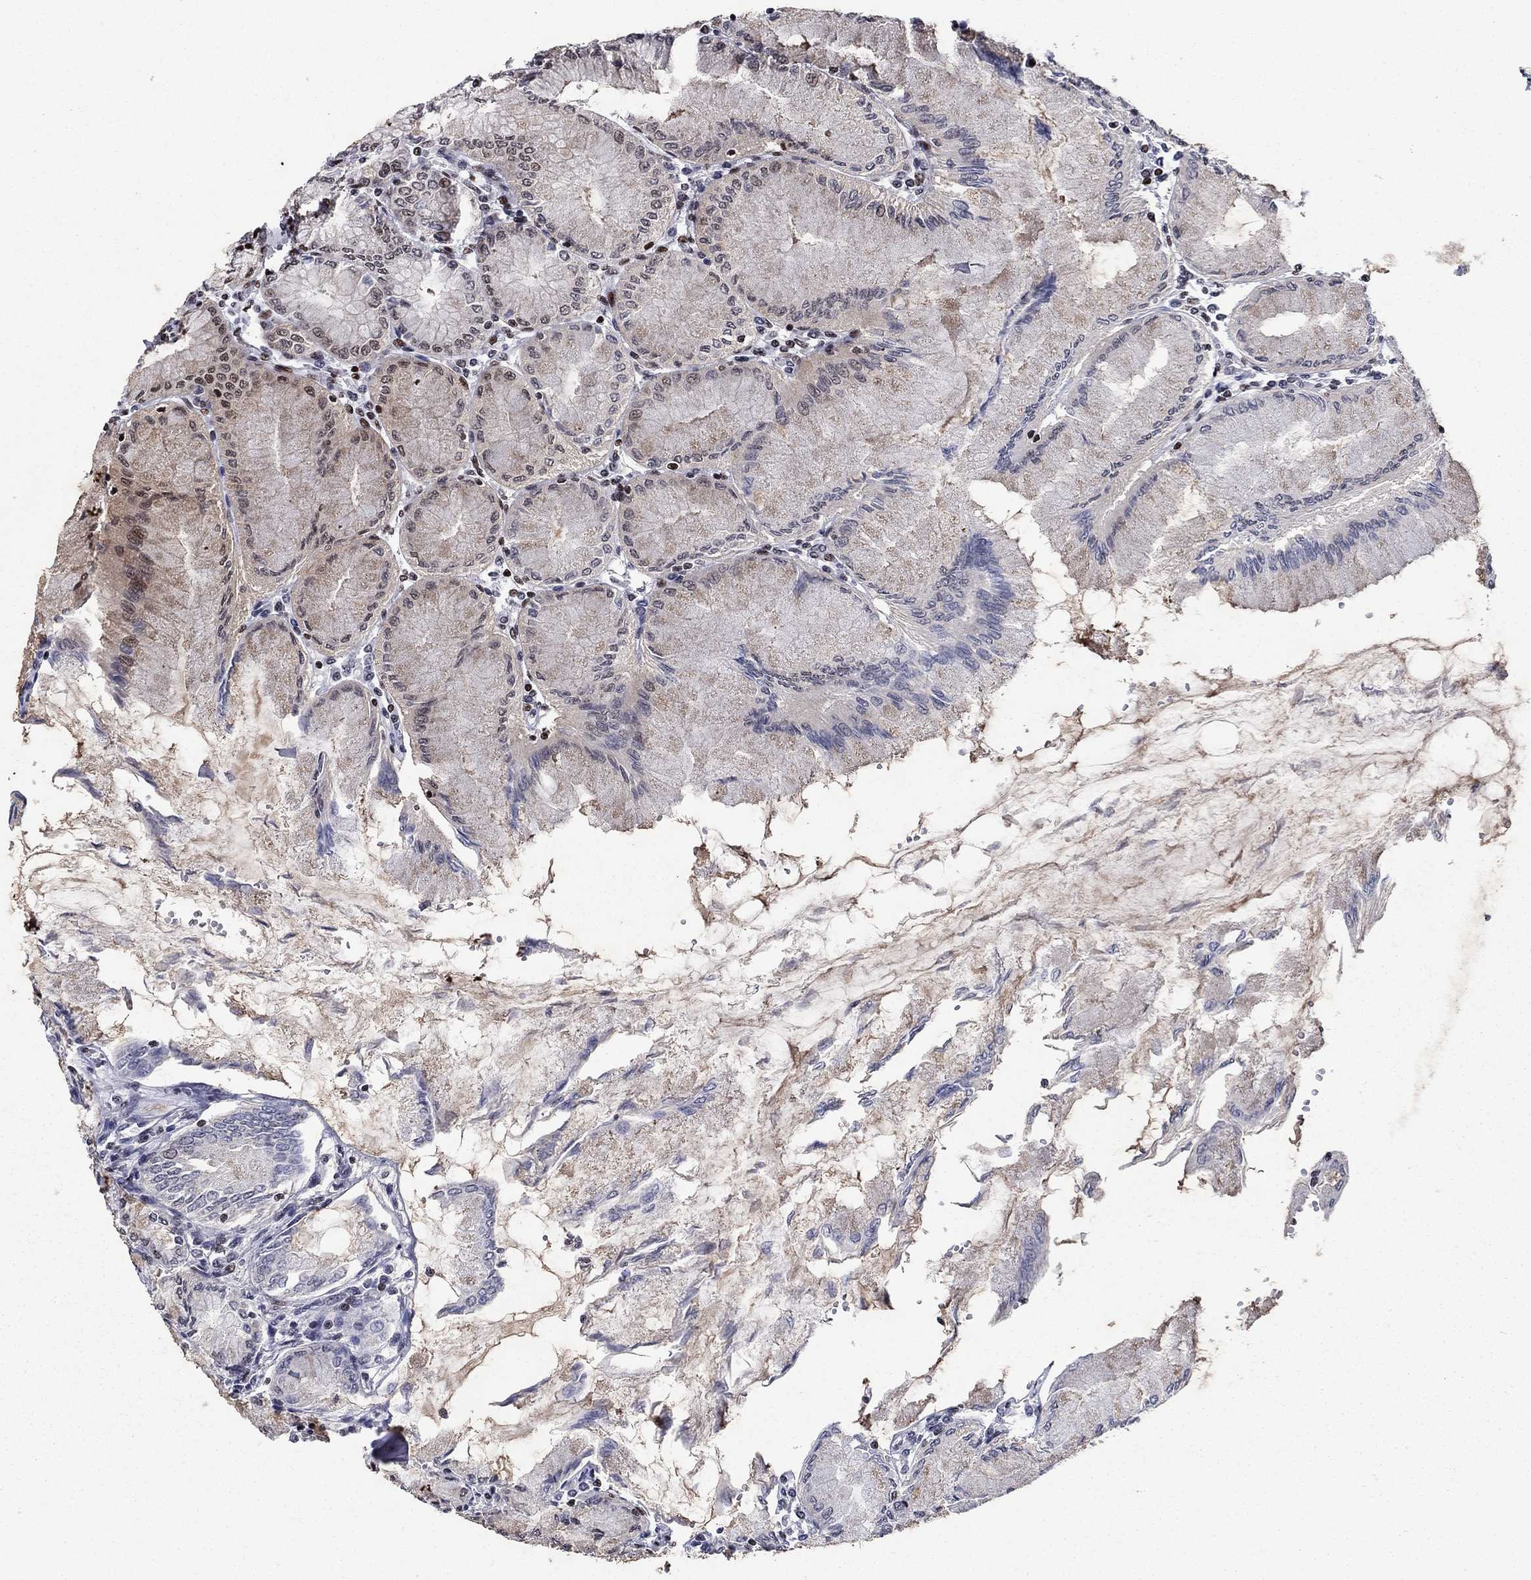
{"staining": {"intensity": "strong", "quantity": "25%-75%", "location": "nuclear"}, "tissue": "stomach", "cell_type": "Glandular cells", "image_type": "normal", "snomed": [{"axis": "morphology", "description": "Normal tissue, NOS"}, {"axis": "topography", "description": "Skeletal muscle"}, {"axis": "topography", "description": "Stomach"}], "caption": "The micrograph exhibits immunohistochemical staining of unremarkable stomach. There is strong nuclear staining is appreciated in approximately 25%-75% of glandular cells.", "gene": "RPRD1B", "patient": {"sex": "female", "age": 57}}